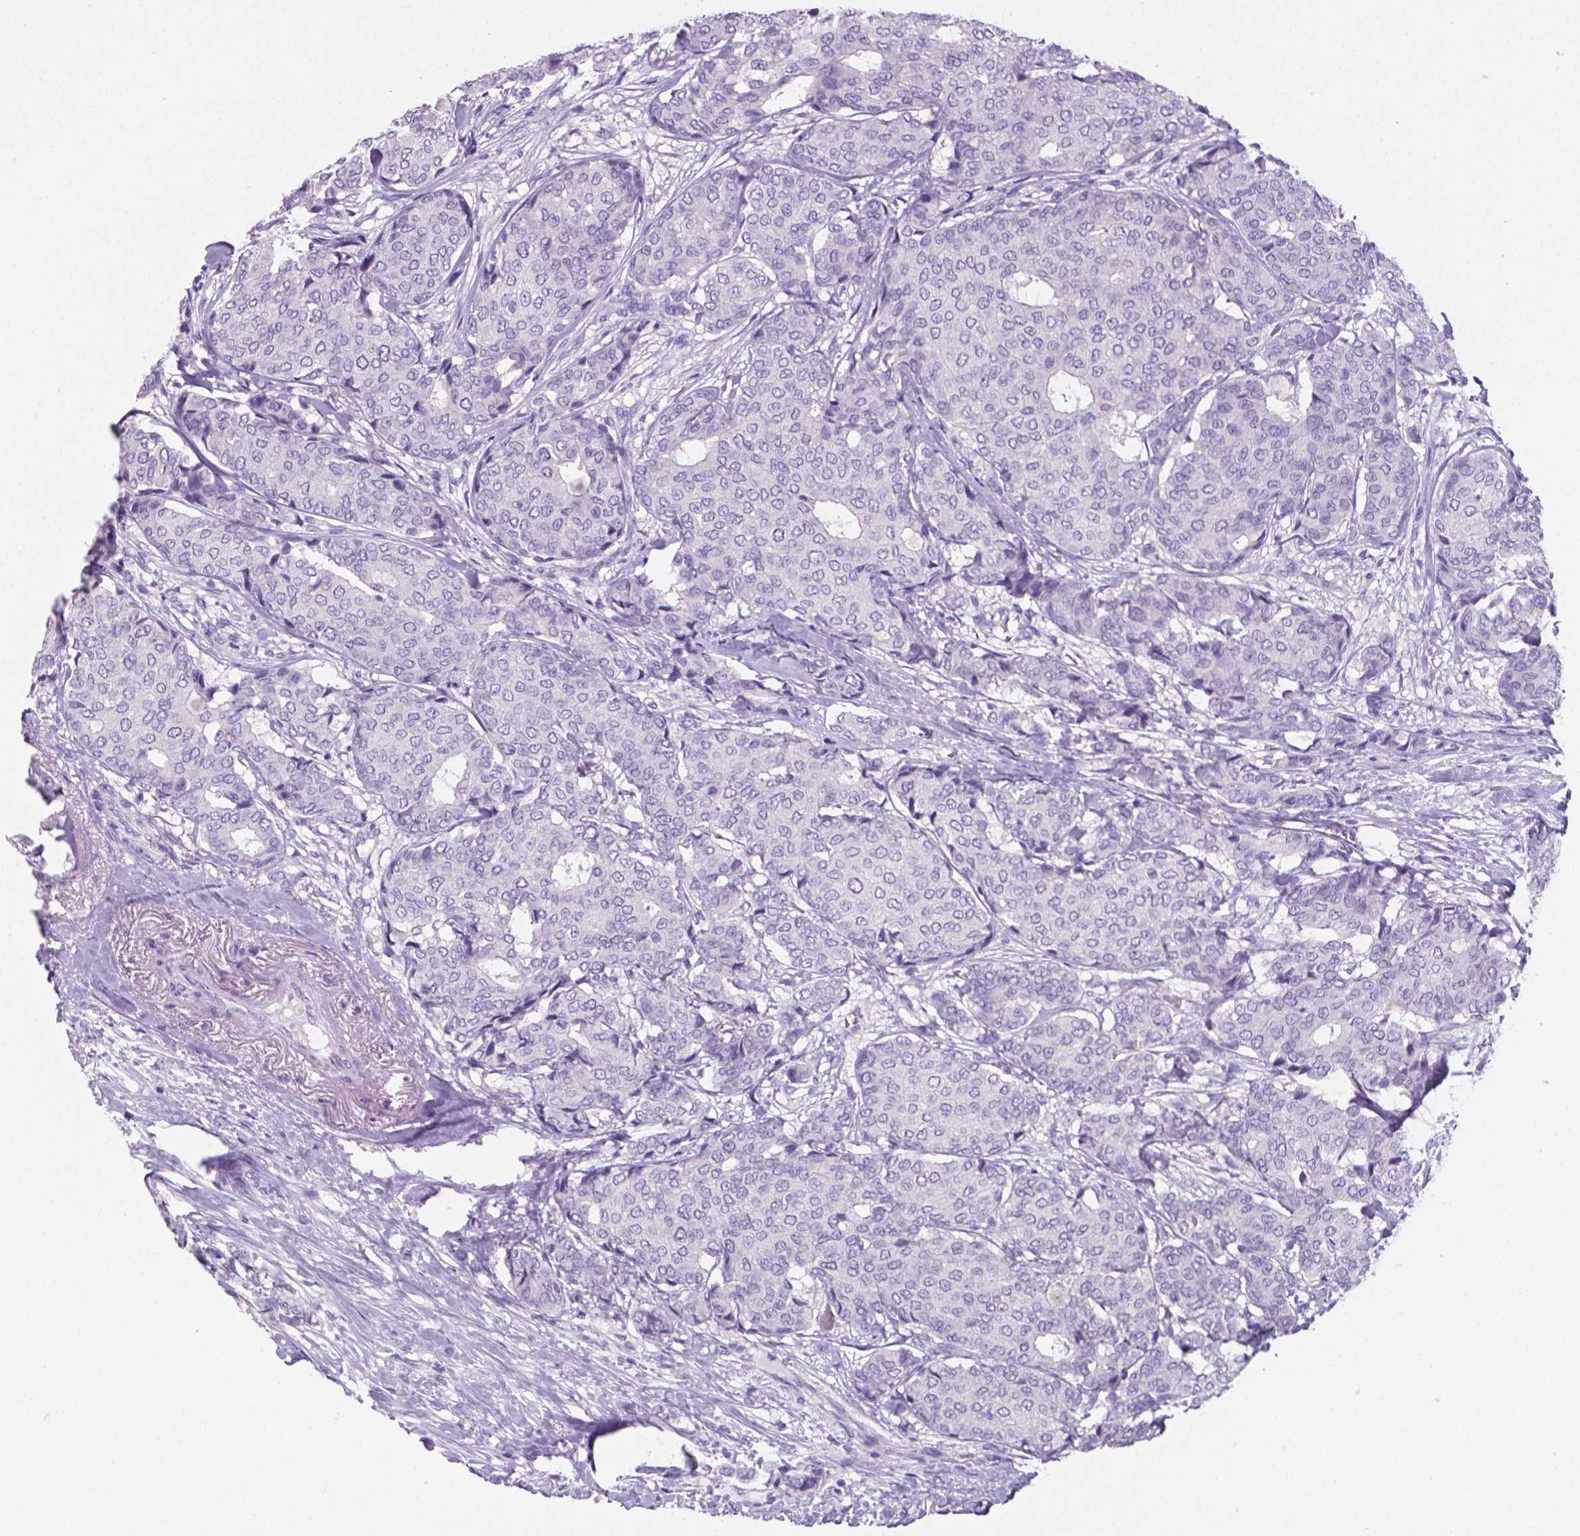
{"staining": {"intensity": "negative", "quantity": "none", "location": "none"}, "tissue": "breast cancer", "cell_type": "Tumor cells", "image_type": "cancer", "snomed": [{"axis": "morphology", "description": "Duct carcinoma"}, {"axis": "topography", "description": "Breast"}], "caption": "There is no significant positivity in tumor cells of breast invasive ductal carcinoma. Nuclei are stained in blue.", "gene": "XPNPEP2", "patient": {"sex": "female", "age": 75}}